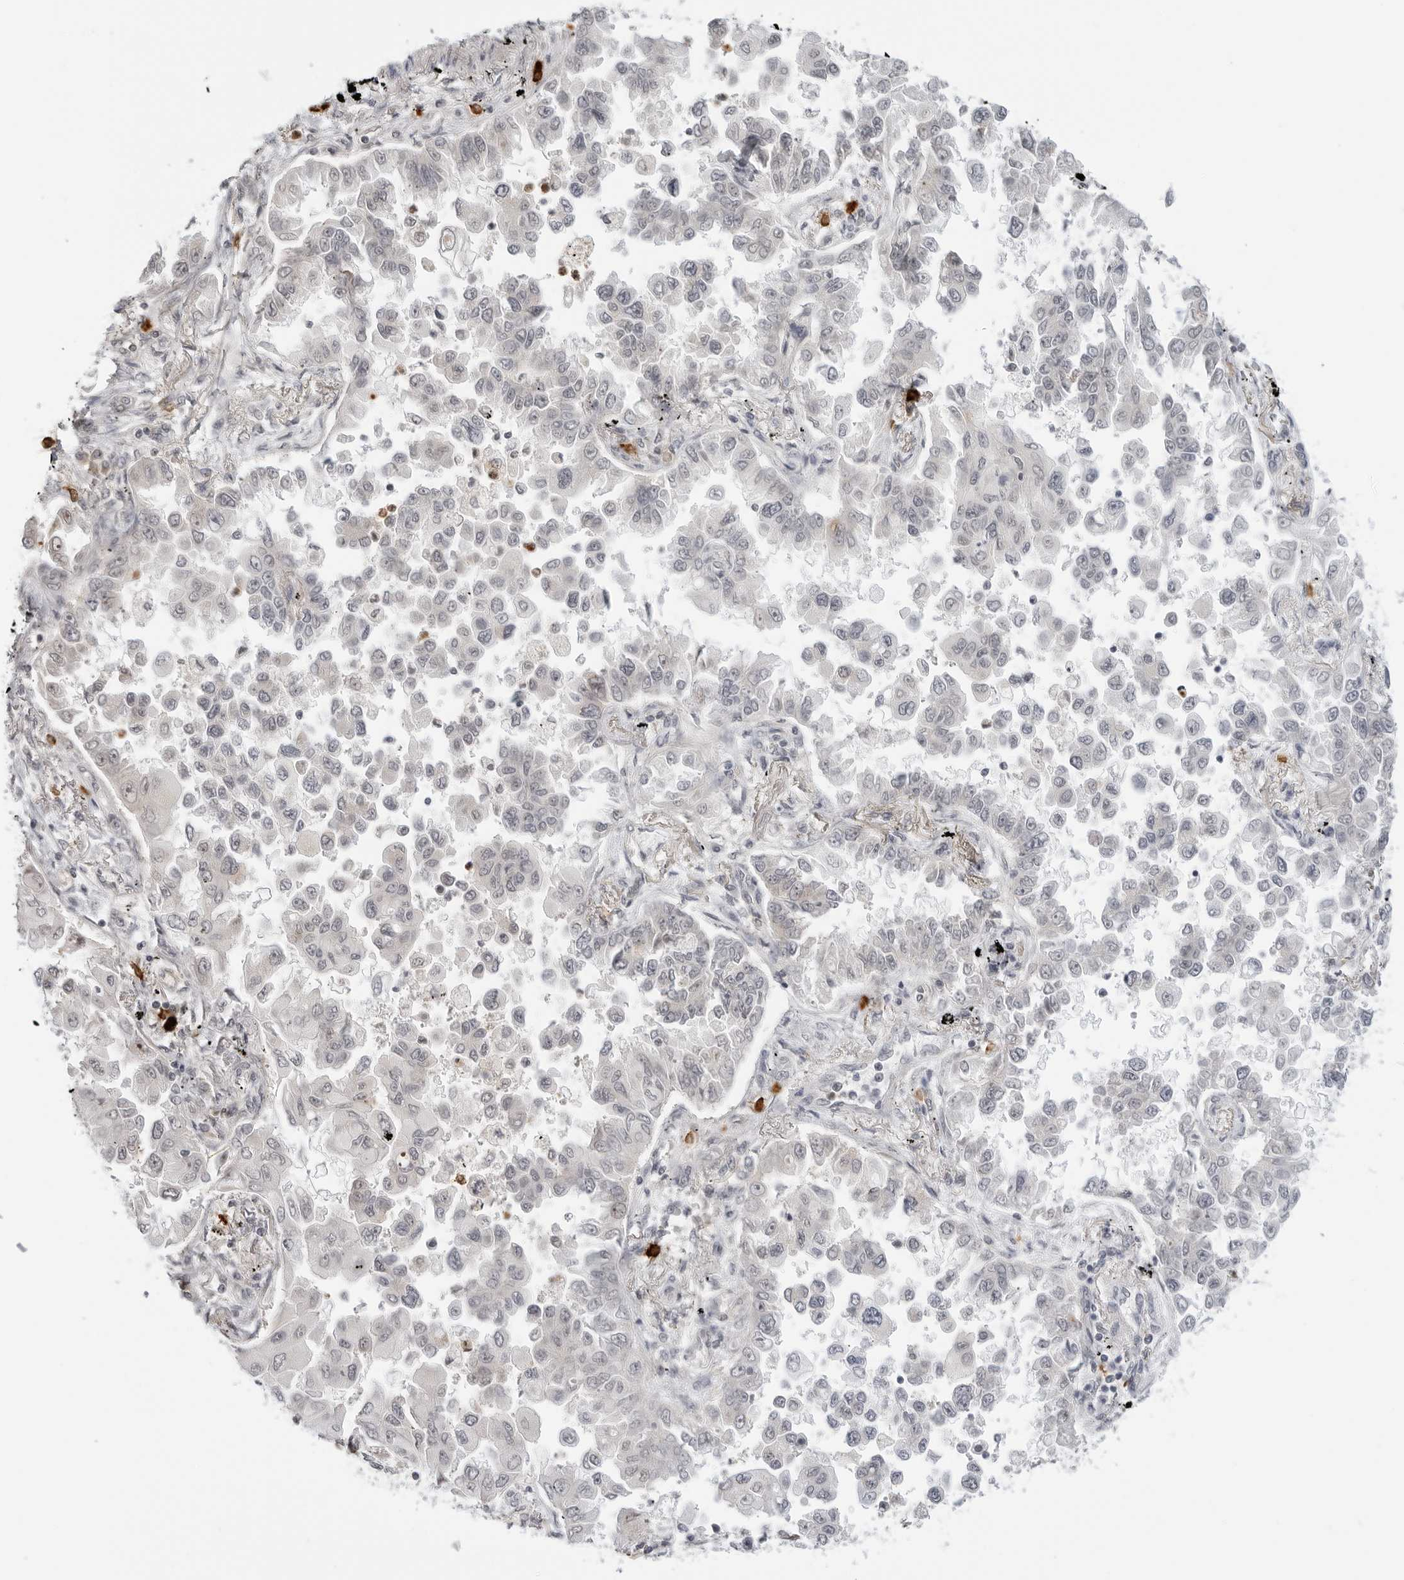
{"staining": {"intensity": "negative", "quantity": "none", "location": "none"}, "tissue": "lung cancer", "cell_type": "Tumor cells", "image_type": "cancer", "snomed": [{"axis": "morphology", "description": "Adenocarcinoma, NOS"}, {"axis": "topography", "description": "Lung"}], "caption": "Immunohistochemical staining of human lung adenocarcinoma displays no significant staining in tumor cells.", "gene": "SUGCT", "patient": {"sex": "female", "age": 67}}